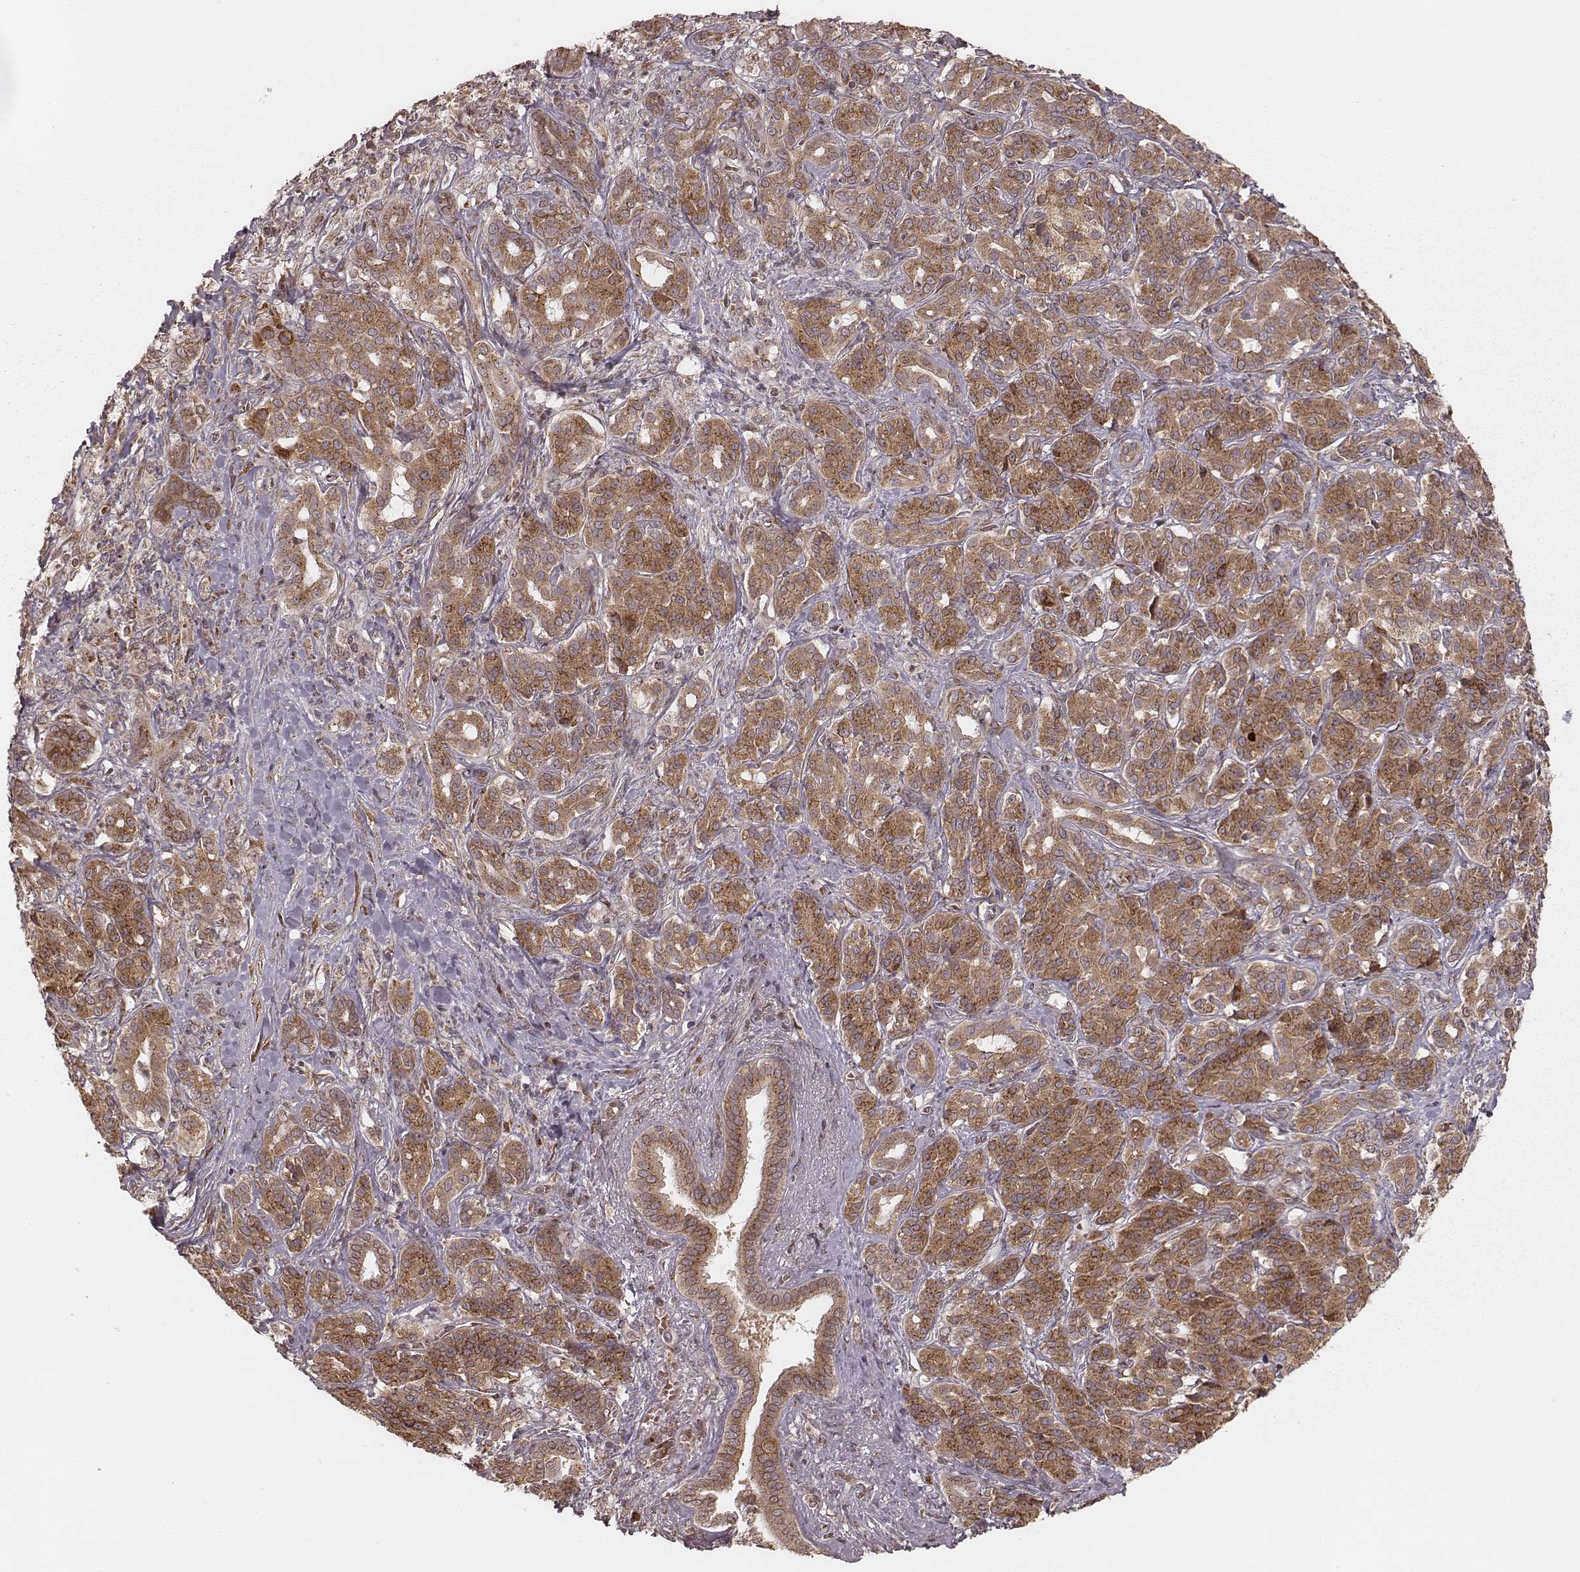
{"staining": {"intensity": "moderate", "quantity": ">75%", "location": "cytoplasmic/membranous"}, "tissue": "pancreatic cancer", "cell_type": "Tumor cells", "image_type": "cancer", "snomed": [{"axis": "morphology", "description": "Normal tissue, NOS"}, {"axis": "morphology", "description": "Inflammation, NOS"}, {"axis": "morphology", "description": "Adenocarcinoma, NOS"}, {"axis": "topography", "description": "Pancreas"}], "caption": "Pancreatic adenocarcinoma stained with a brown dye displays moderate cytoplasmic/membranous positive positivity in approximately >75% of tumor cells.", "gene": "MYO19", "patient": {"sex": "male", "age": 57}}